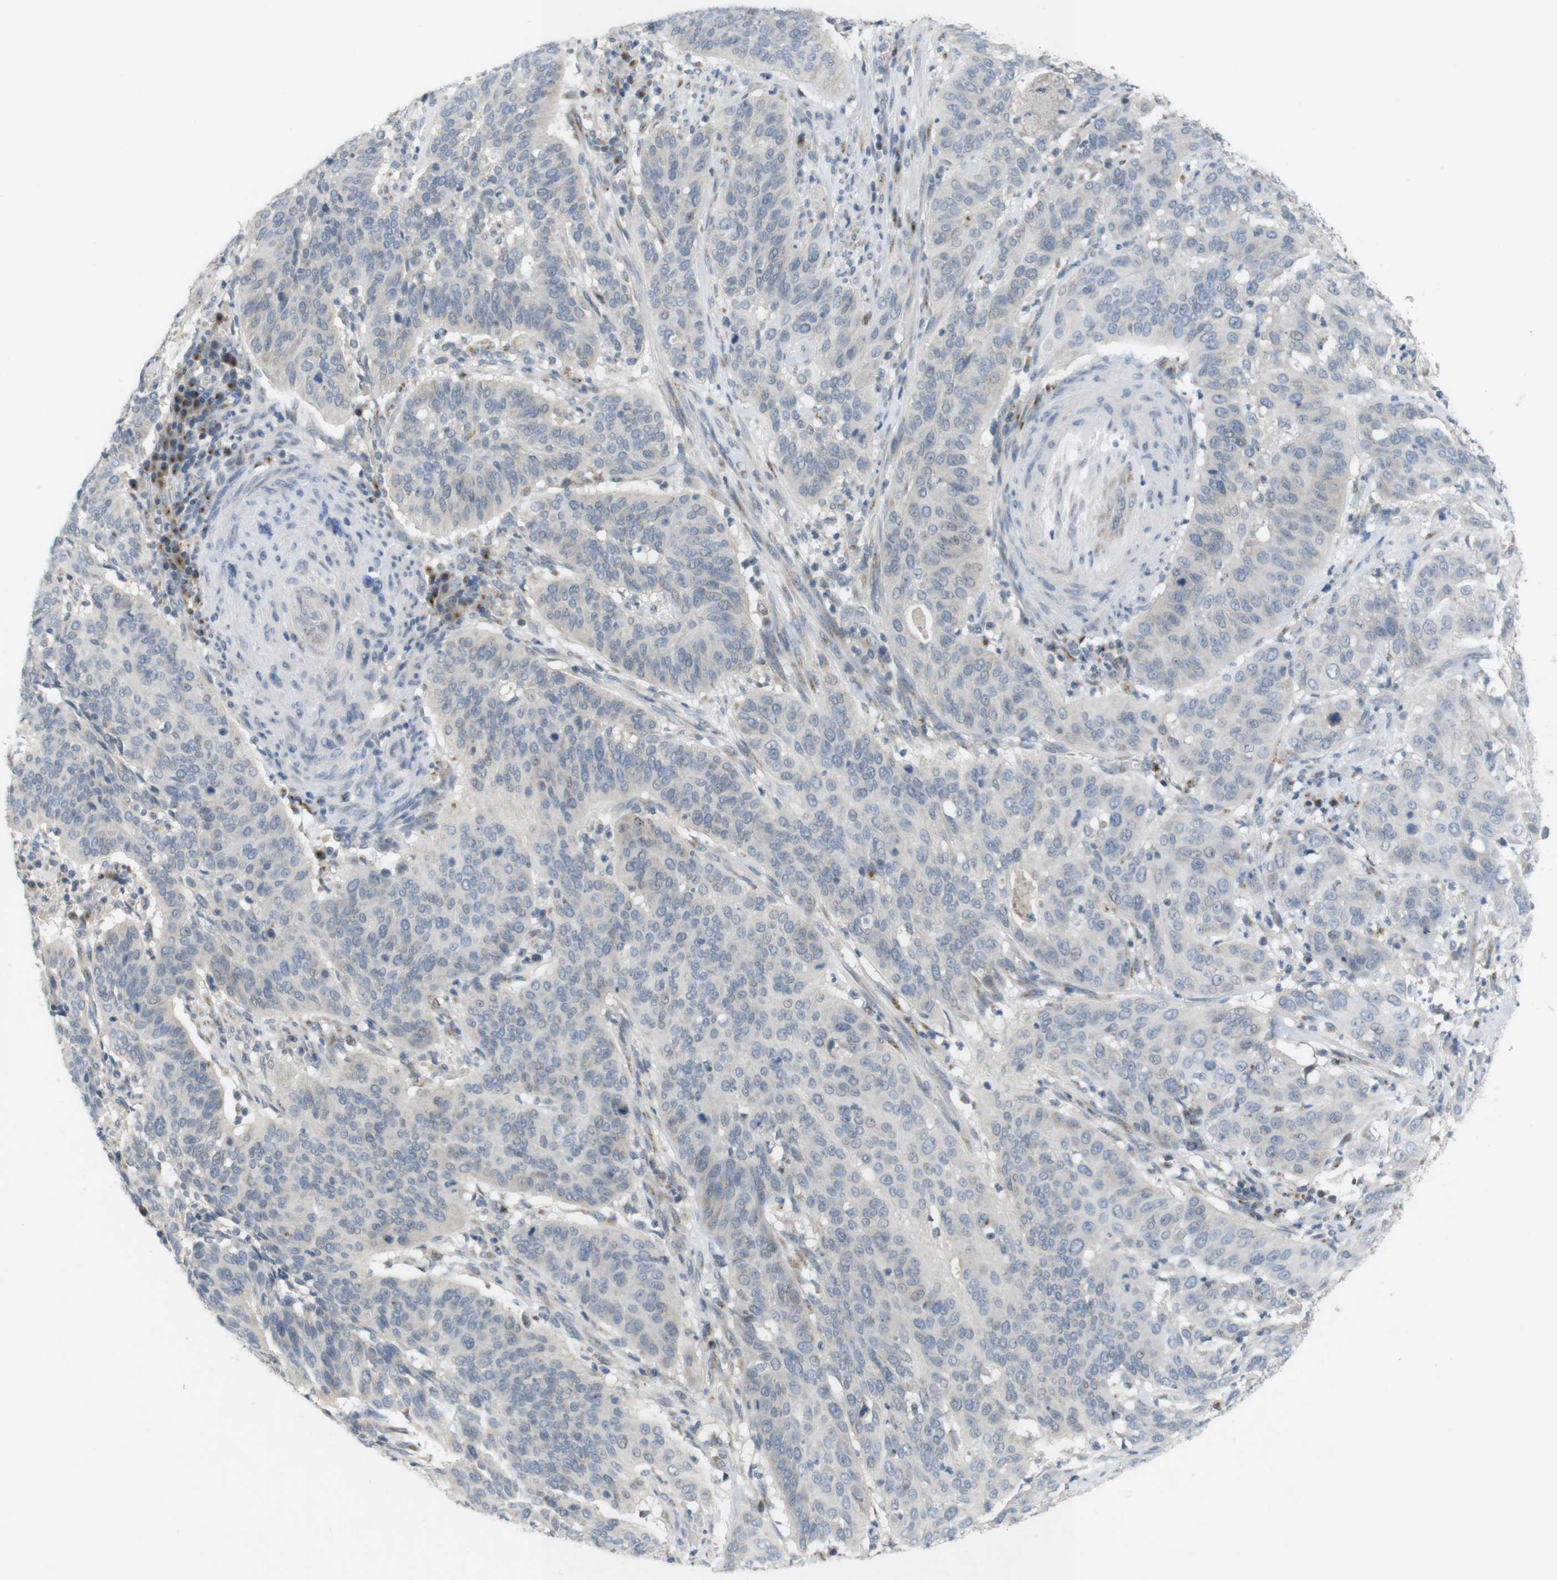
{"staining": {"intensity": "negative", "quantity": "none", "location": "none"}, "tissue": "cervical cancer", "cell_type": "Tumor cells", "image_type": "cancer", "snomed": [{"axis": "morphology", "description": "Normal tissue, NOS"}, {"axis": "morphology", "description": "Squamous cell carcinoma, NOS"}, {"axis": "topography", "description": "Cervix"}], "caption": "The histopathology image exhibits no staining of tumor cells in cervical squamous cell carcinoma. The staining is performed using DAB brown chromogen with nuclei counter-stained in using hematoxylin.", "gene": "YIPF3", "patient": {"sex": "female", "age": 39}}